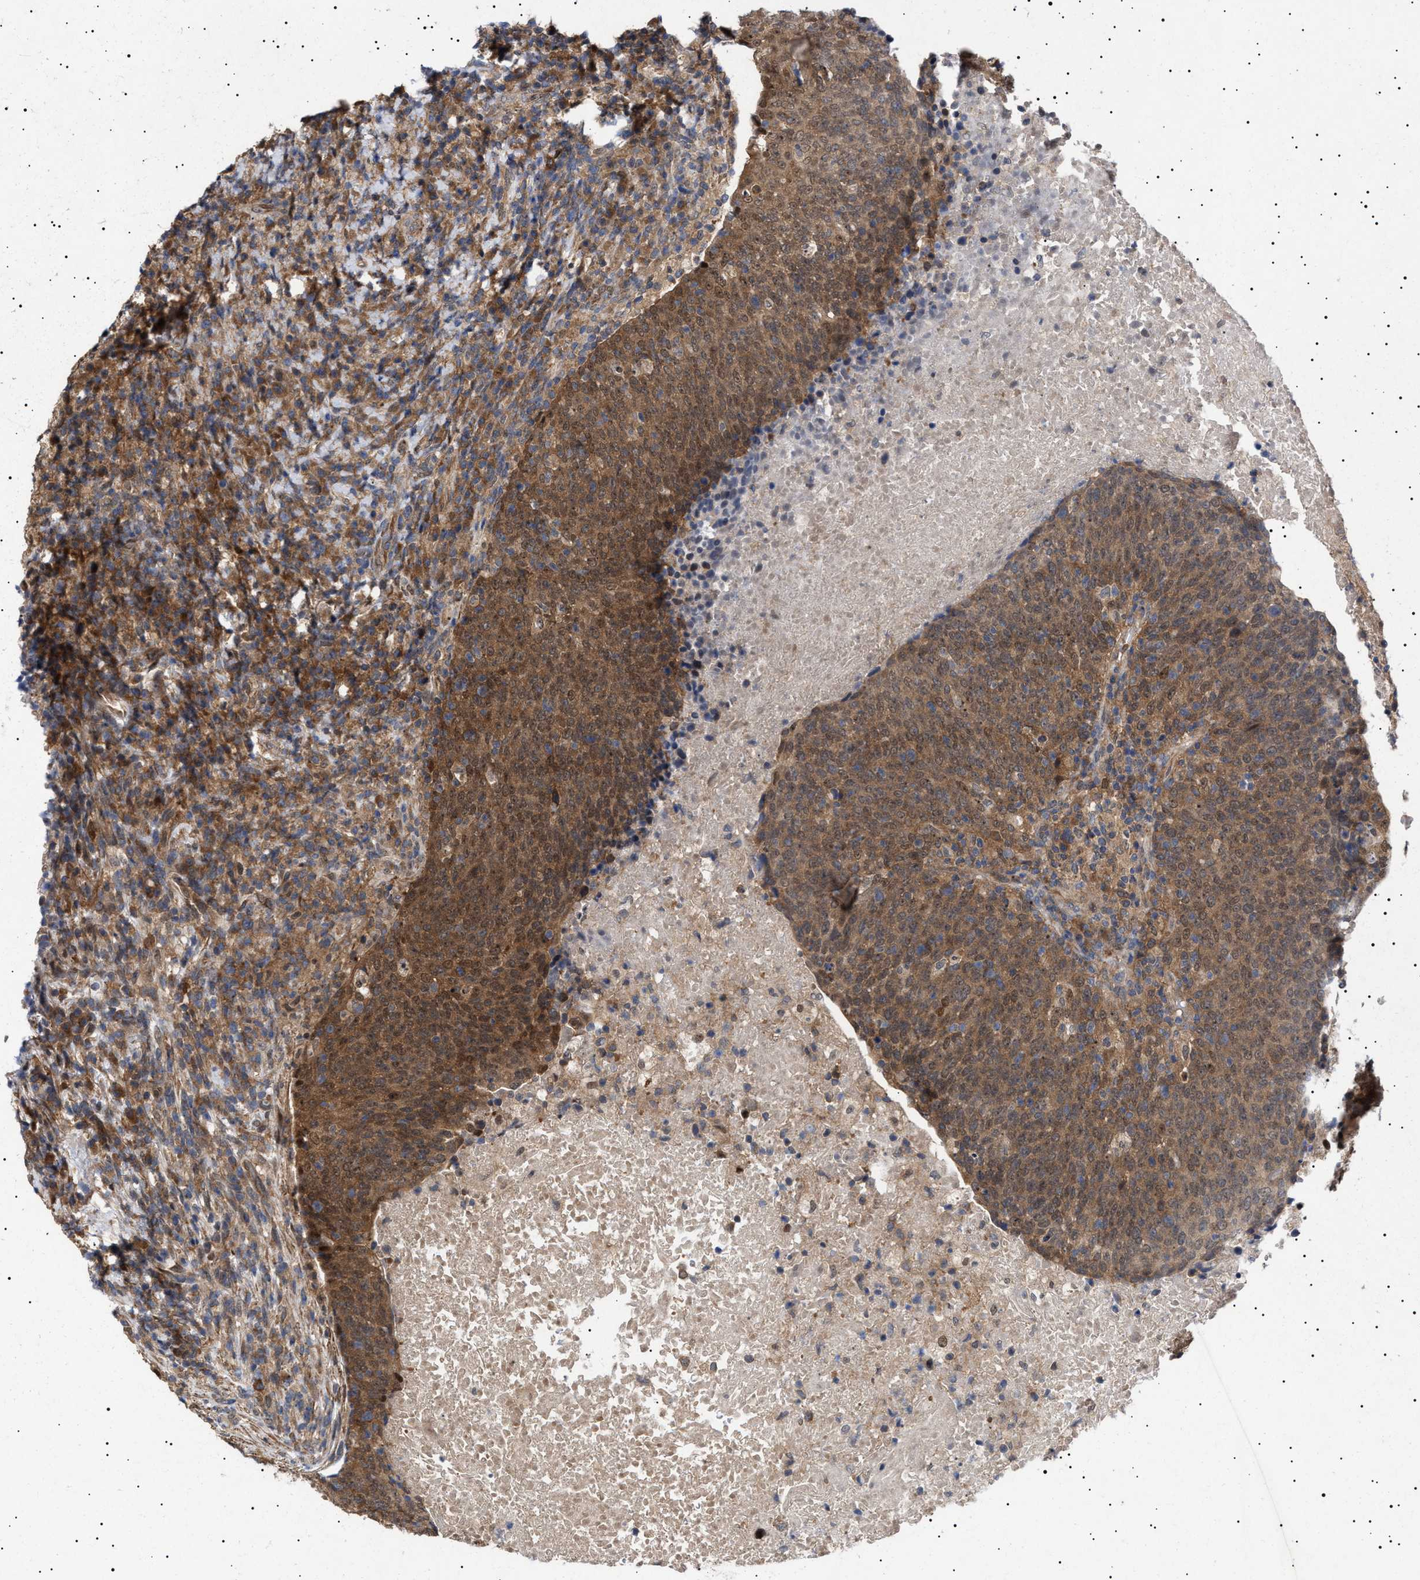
{"staining": {"intensity": "moderate", "quantity": ">75%", "location": "cytoplasmic/membranous"}, "tissue": "head and neck cancer", "cell_type": "Tumor cells", "image_type": "cancer", "snomed": [{"axis": "morphology", "description": "Squamous cell carcinoma, NOS"}, {"axis": "morphology", "description": "Squamous cell carcinoma, metastatic, NOS"}, {"axis": "topography", "description": "Lymph node"}, {"axis": "topography", "description": "Head-Neck"}], "caption": "This micrograph demonstrates immunohistochemistry (IHC) staining of human head and neck squamous cell carcinoma, with medium moderate cytoplasmic/membranous positivity in approximately >75% of tumor cells.", "gene": "NPLOC4", "patient": {"sex": "male", "age": 62}}